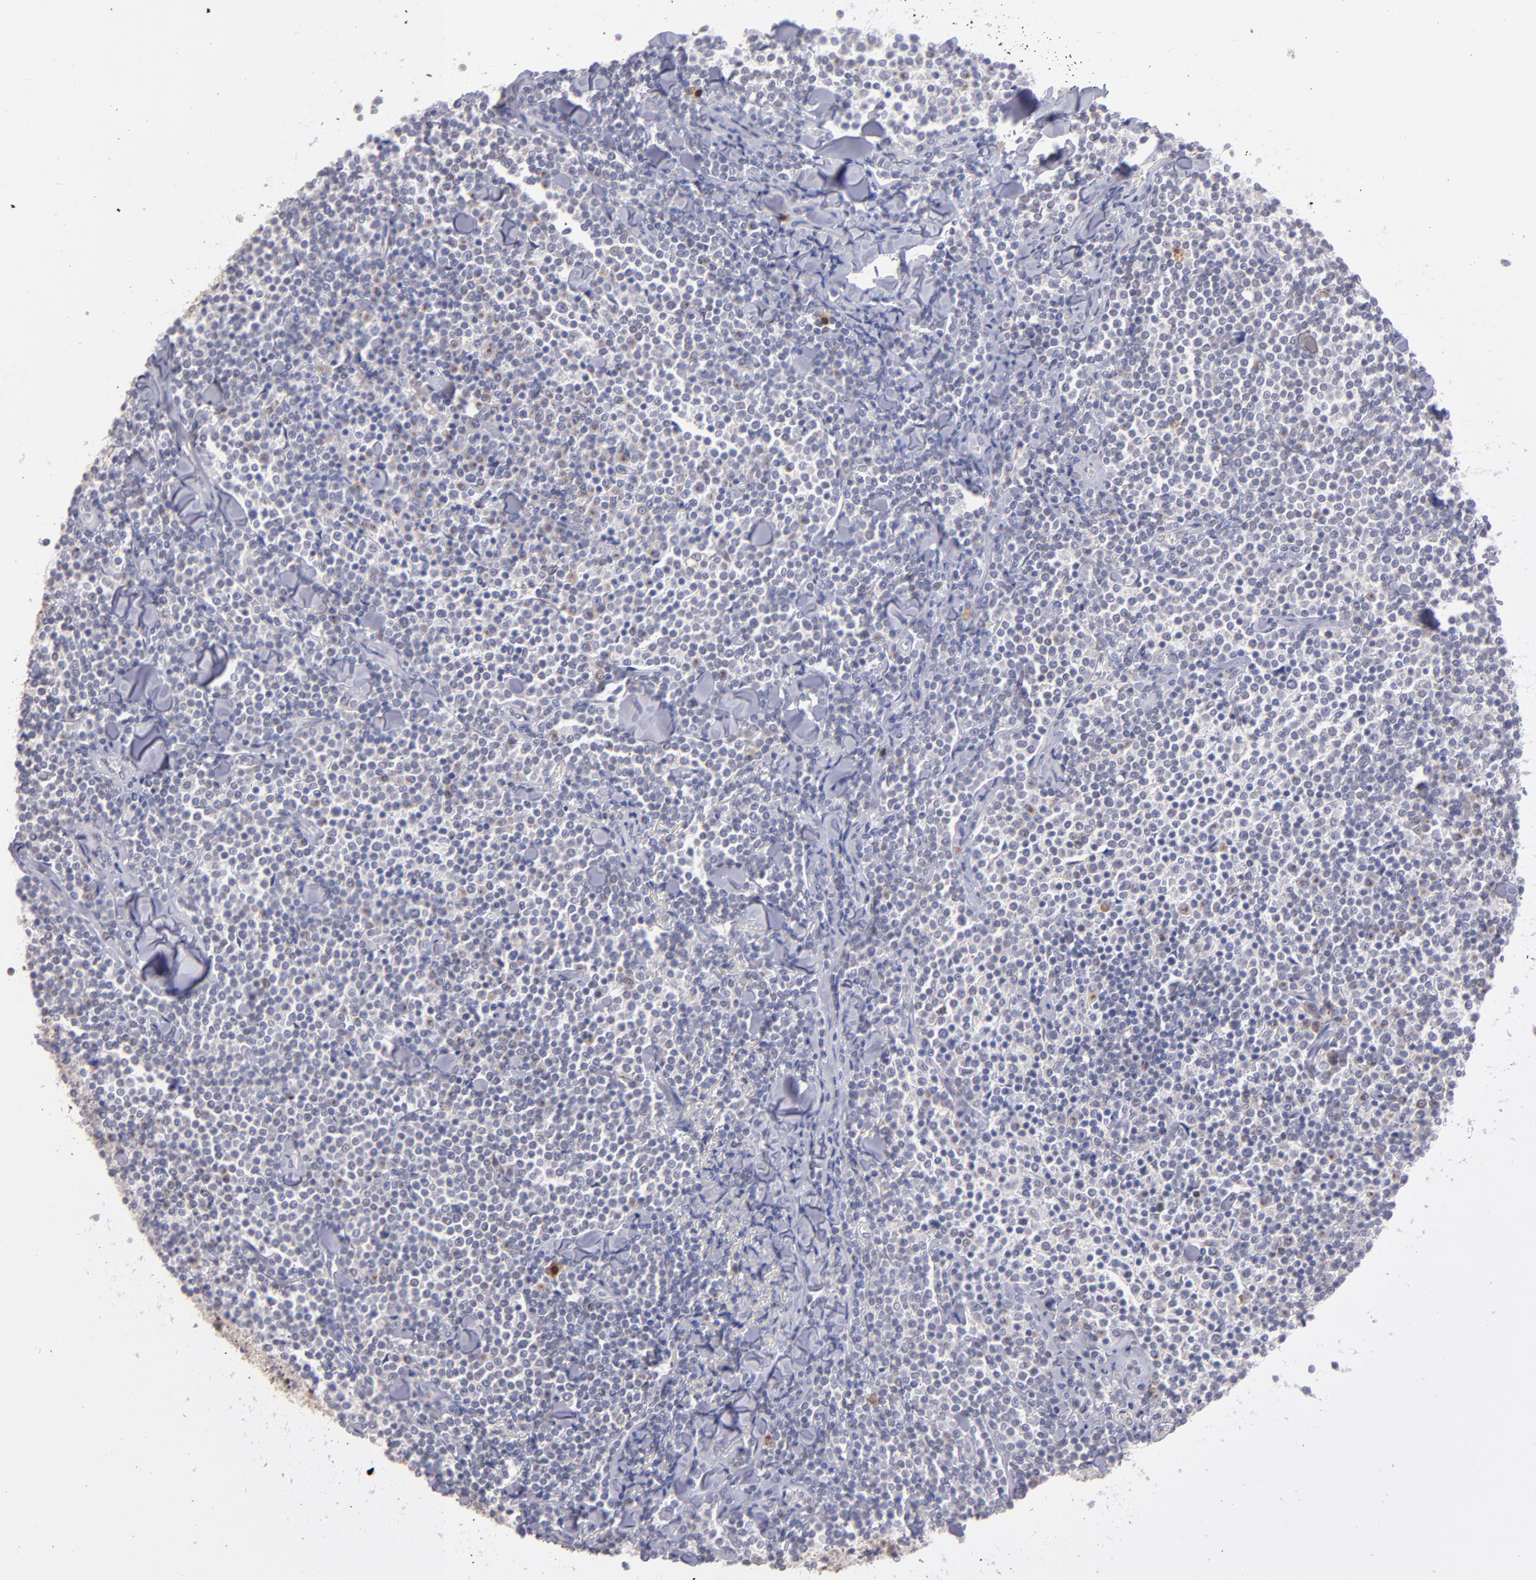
{"staining": {"intensity": "negative", "quantity": "none", "location": "none"}, "tissue": "lymphoma", "cell_type": "Tumor cells", "image_type": "cancer", "snomed": [{"axis": "morphology", "description": "Malignant lymphoma, non-Hodgkin's type, Low grade"}, {"axis": "topography", "description": "Soft tissue"}], "caption": "Micrograph shows no protein expression in tumor cells of low-grade malignant lymphoma, non-Hodgkin's type tissue. The staining is performed using DAB brown chromogen with nuclei counter-stained in using hematoxylin.", "gene": "PTGS1", "patient": {"sex": "male", "age": 92}}